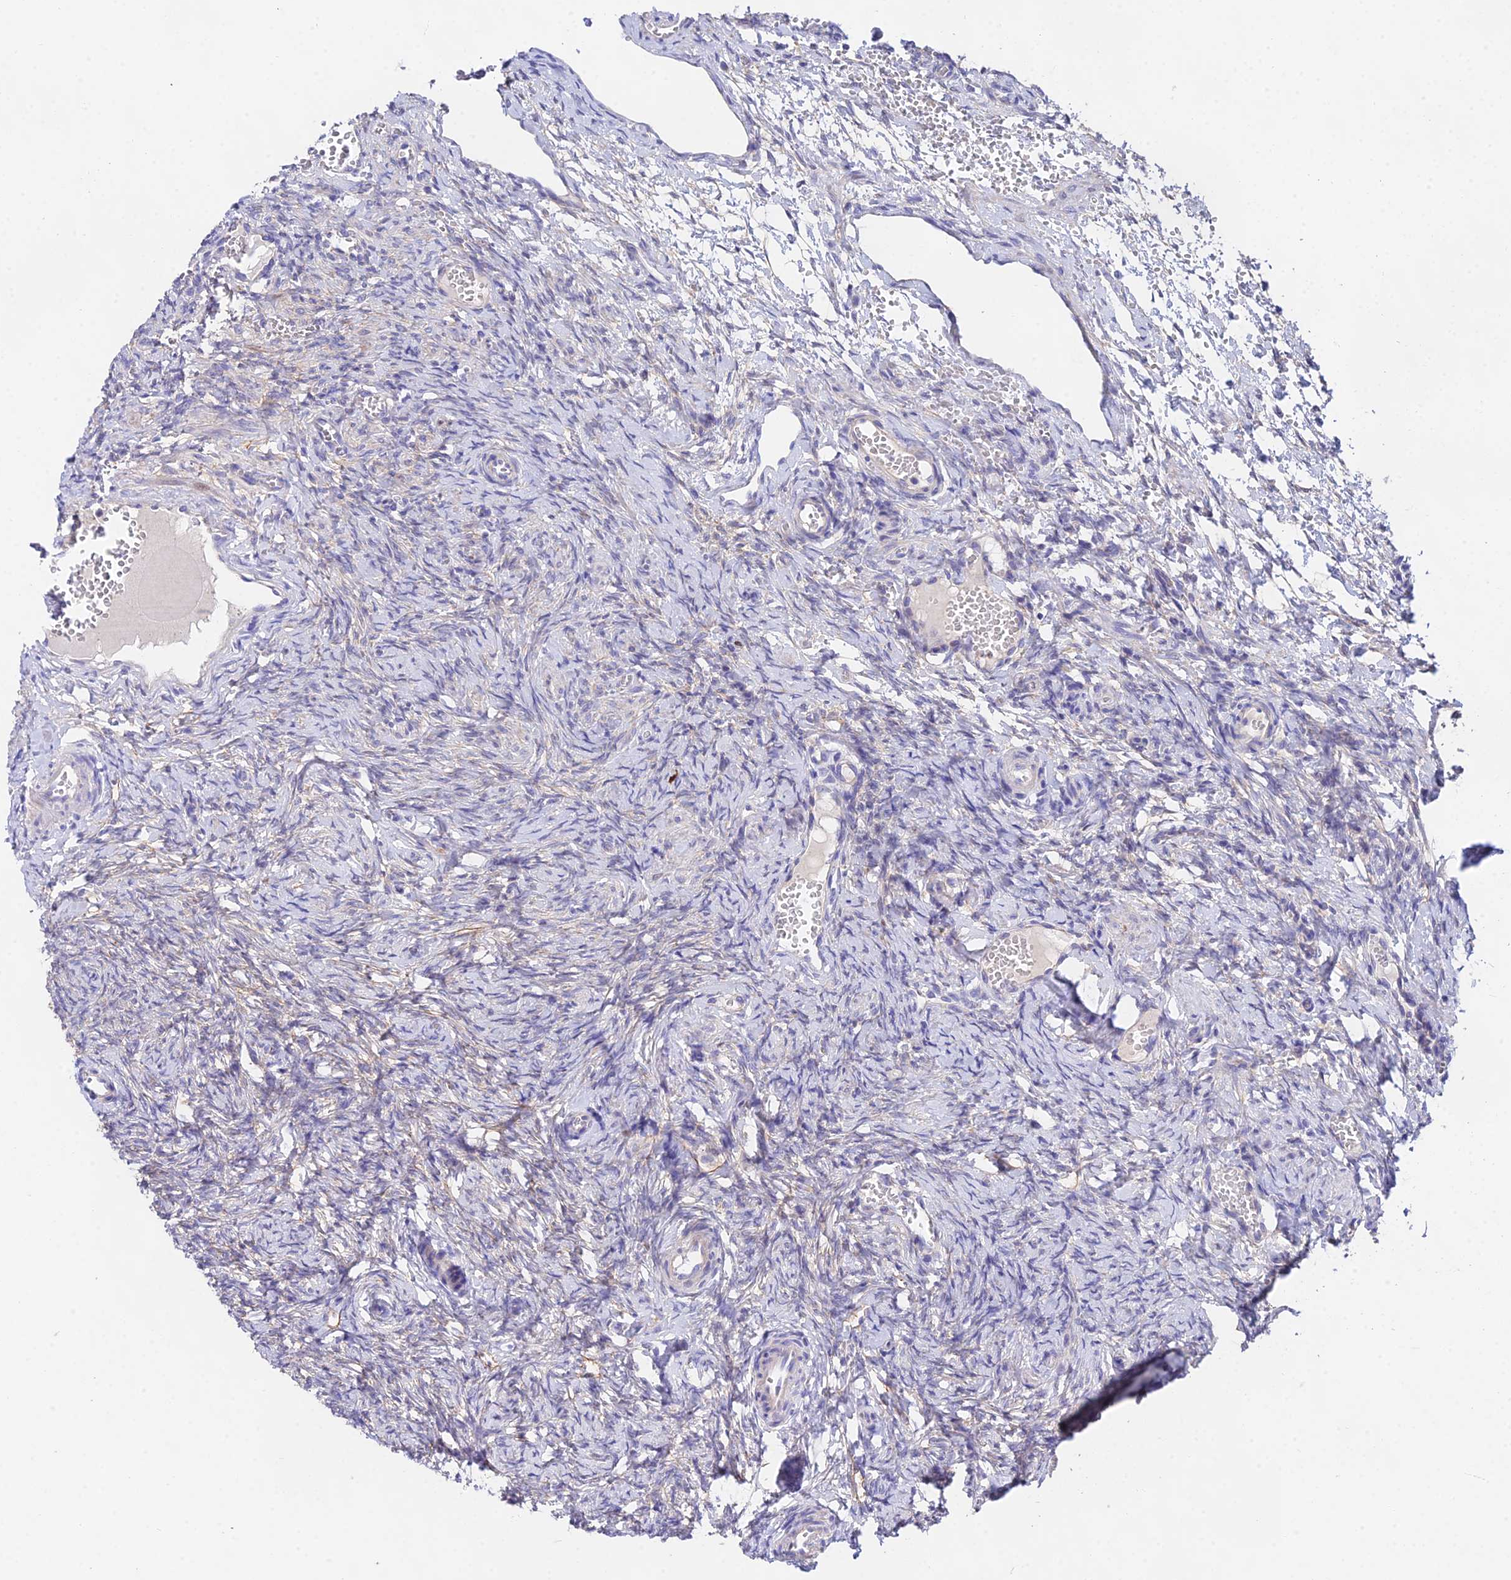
{"staining": {"intensity": "weak", "quantity": "<25%", "location": "cytoplasmic/membranous"}, "tissue": "ovary", "cell_type": "Ovarian stroma cells", "image_type": "normal", "snomed": [{"axis": "morphology", "description": "Adenocarcinoma, NOS"}, {"axis": "topography", "description": "Endometrium"}], "caption": "Normal ovary was stained to show a protein in brown. There is no significant expression in ovarian stroma cells. (IHC, brightfield microscopy, high magnification).", "gene": "PPP2R2A", "patient": {"sex": "female", "age": 32}}